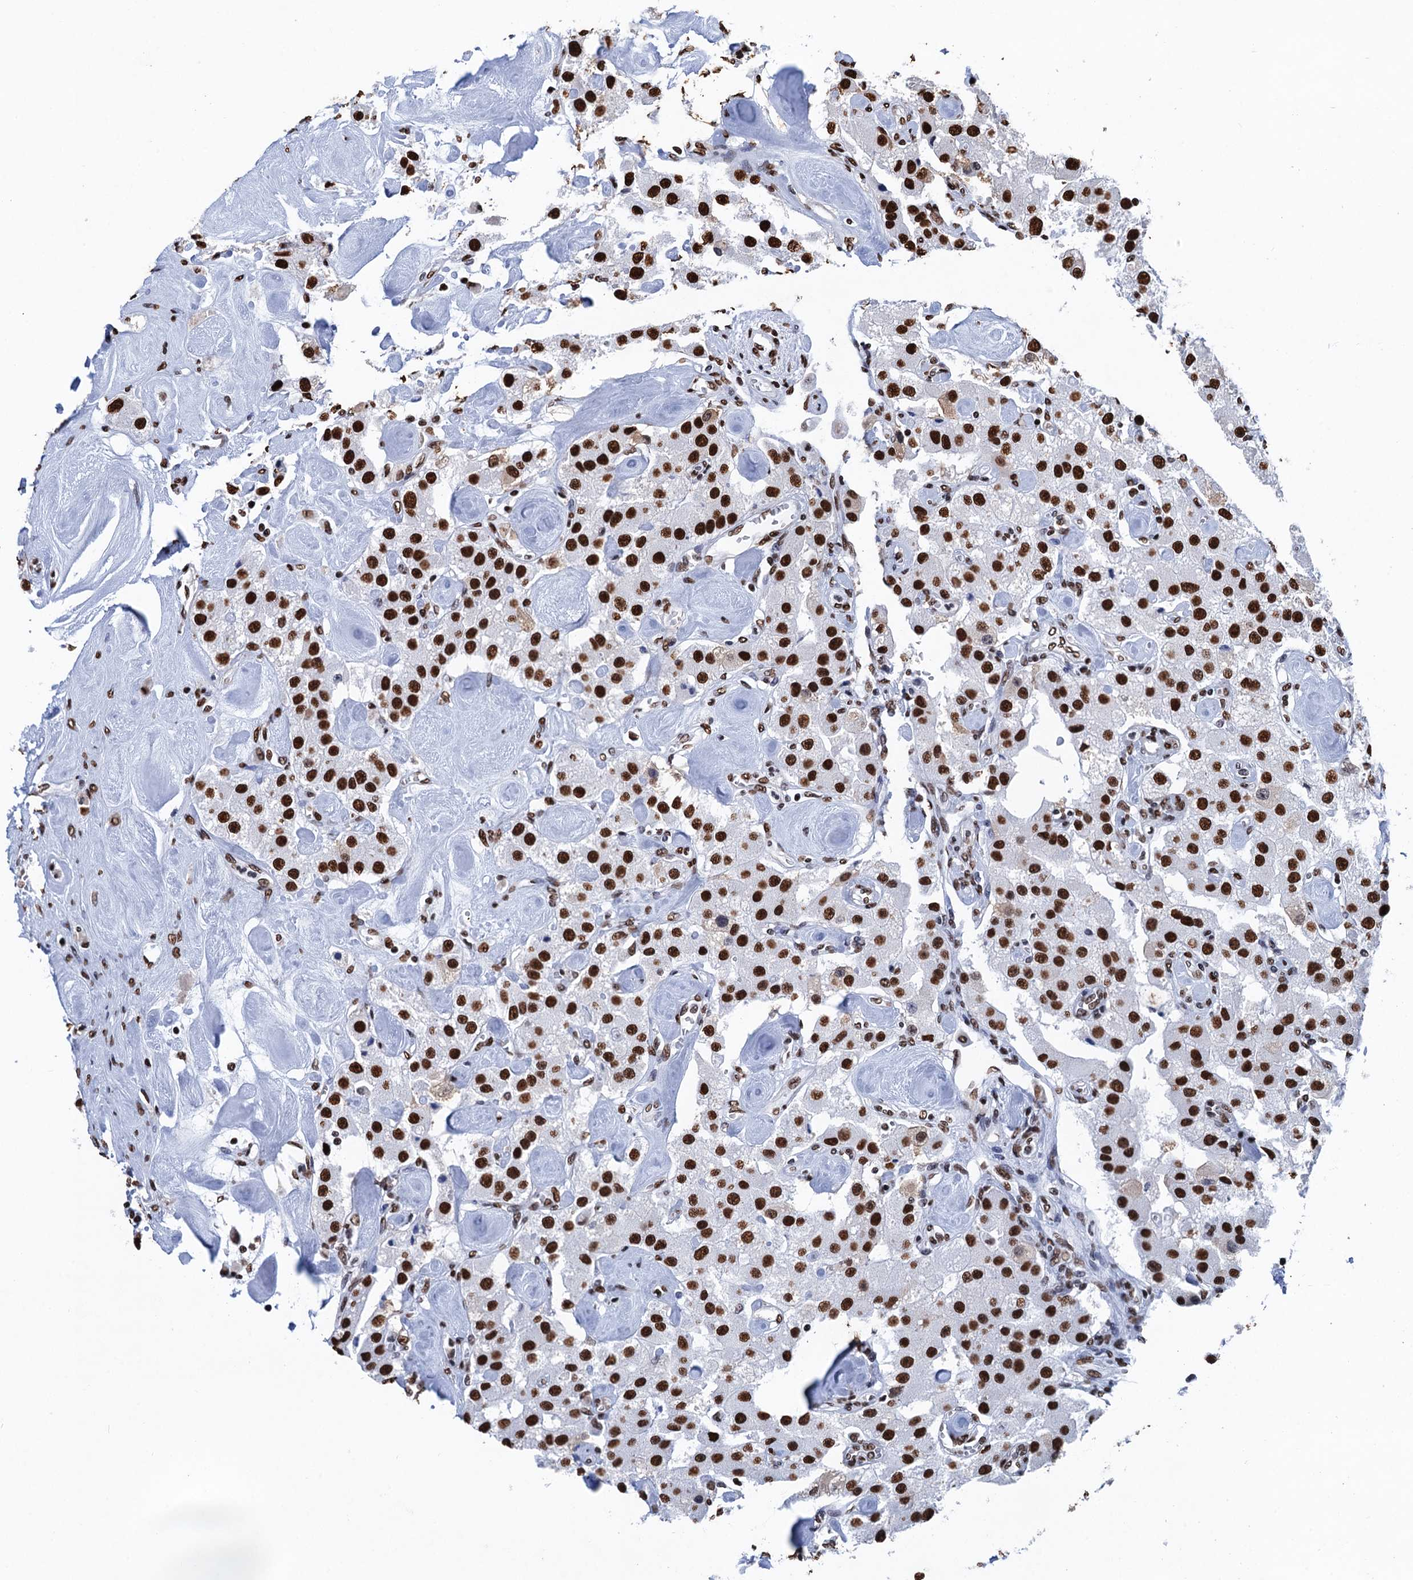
{"staining": {"intensity": "strong", "quantity": ">75%", "location": "nuclear"}, "tissue": "carcinoid", "cell_type": "Tumor cells", "image_type": "cancer", "snomed": [{"axis": "morphology", "description": "Carcinoid, malignant, NOS"}, {"axis": "topography", "description": "Pancreas"}], "caption": "A brown stain highlights strong nuclear staining of a protein in human carcinoid tumor cells.", "gene": "UBA2", "patient": {"sex": "male", "age": 41}}